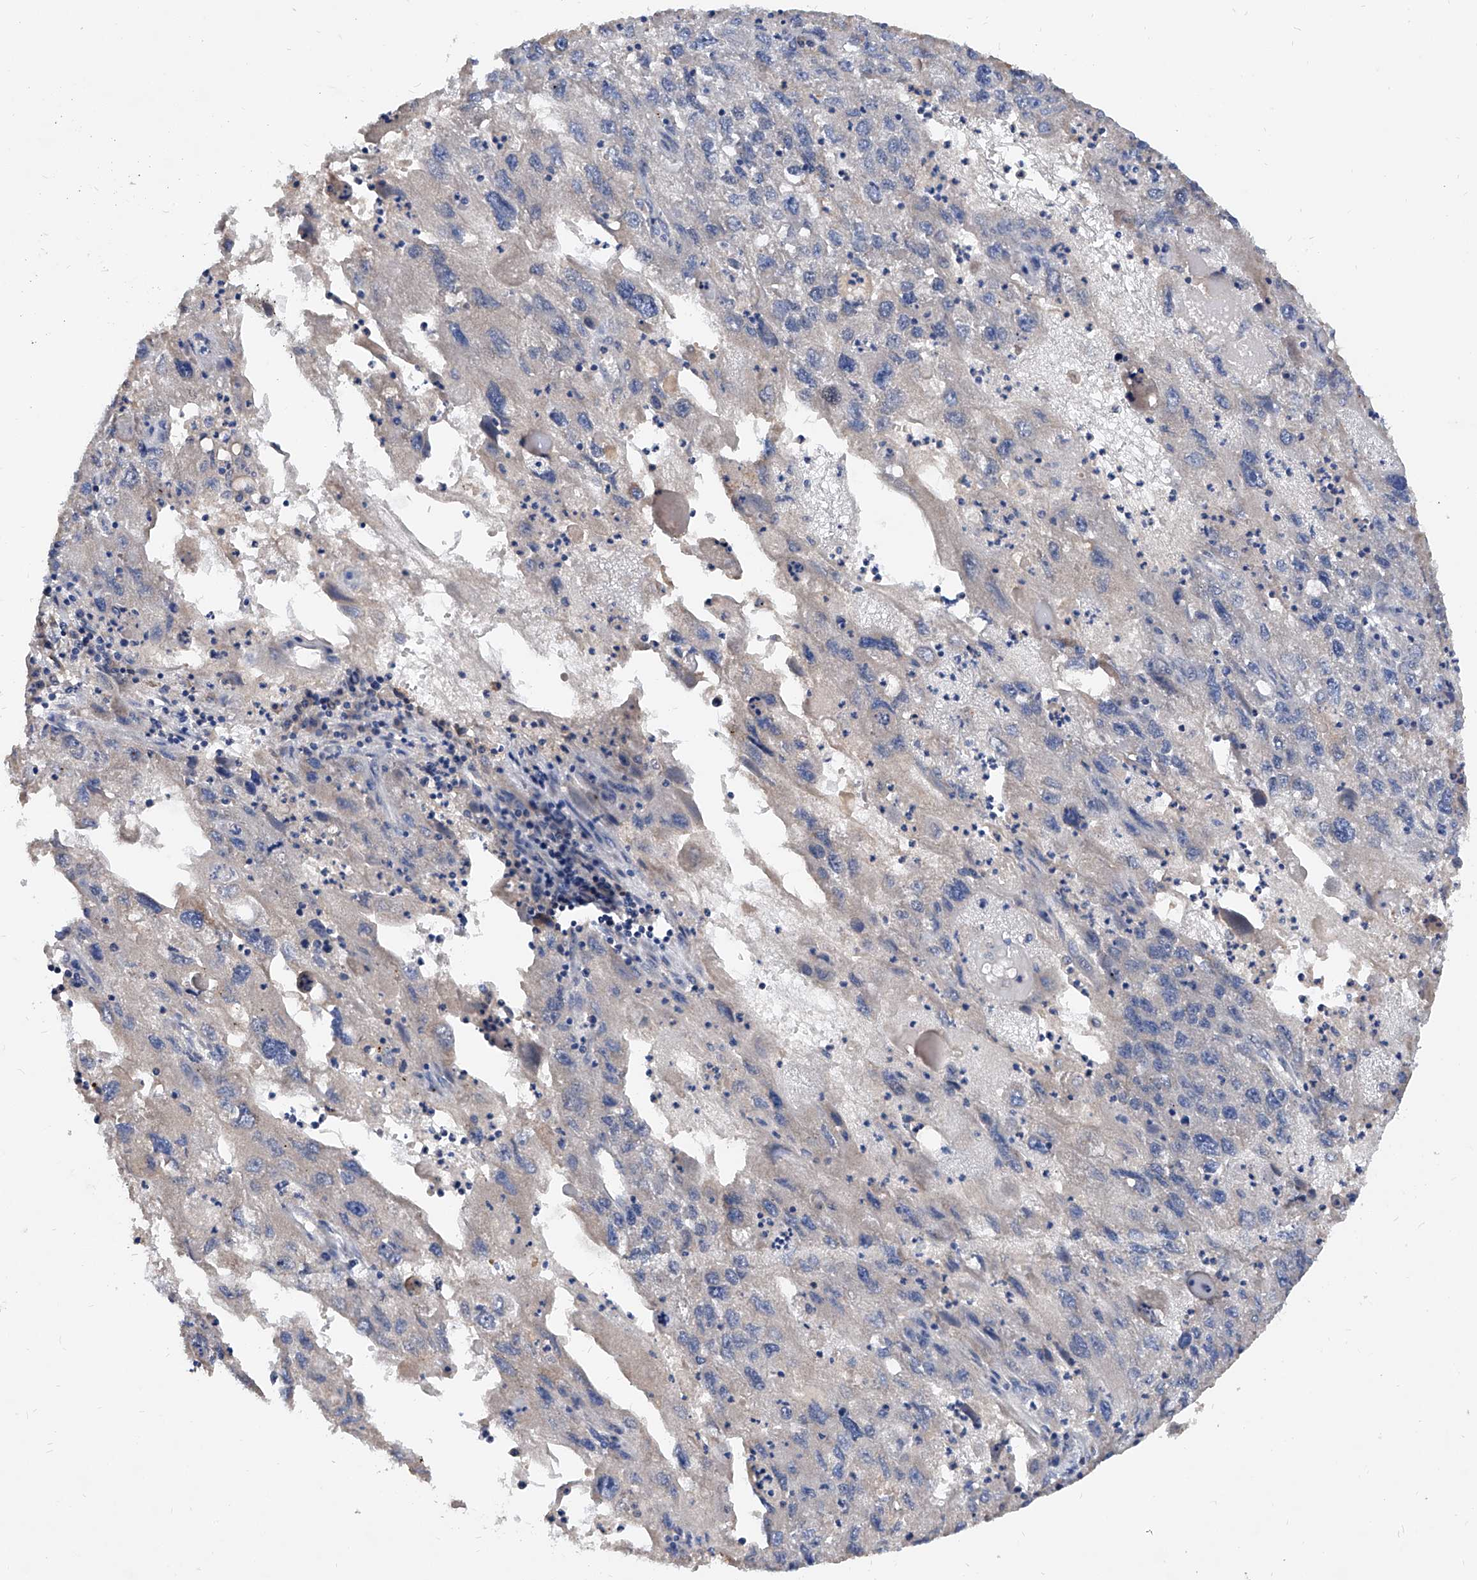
{"staining": {"intensity": "negative", "quantity": "none", "location": "none"}, "tissue": "endometrial cancer", "cell_type": "Tumor cells", "image_type": "cancer", "snomed": [{"axis": "morphology", "description": "Adenocarcinoma, NOS"}, {"axis": "topography", "description": "Endometrium"}], "caption": "Immunohistochemistry histopathology image of human endometrial cancer stained for a protein (brown), which displays no positivity in tumor cells.", "gene": "CARMIL3", "patient": {"sex": "female", "age": 49}}